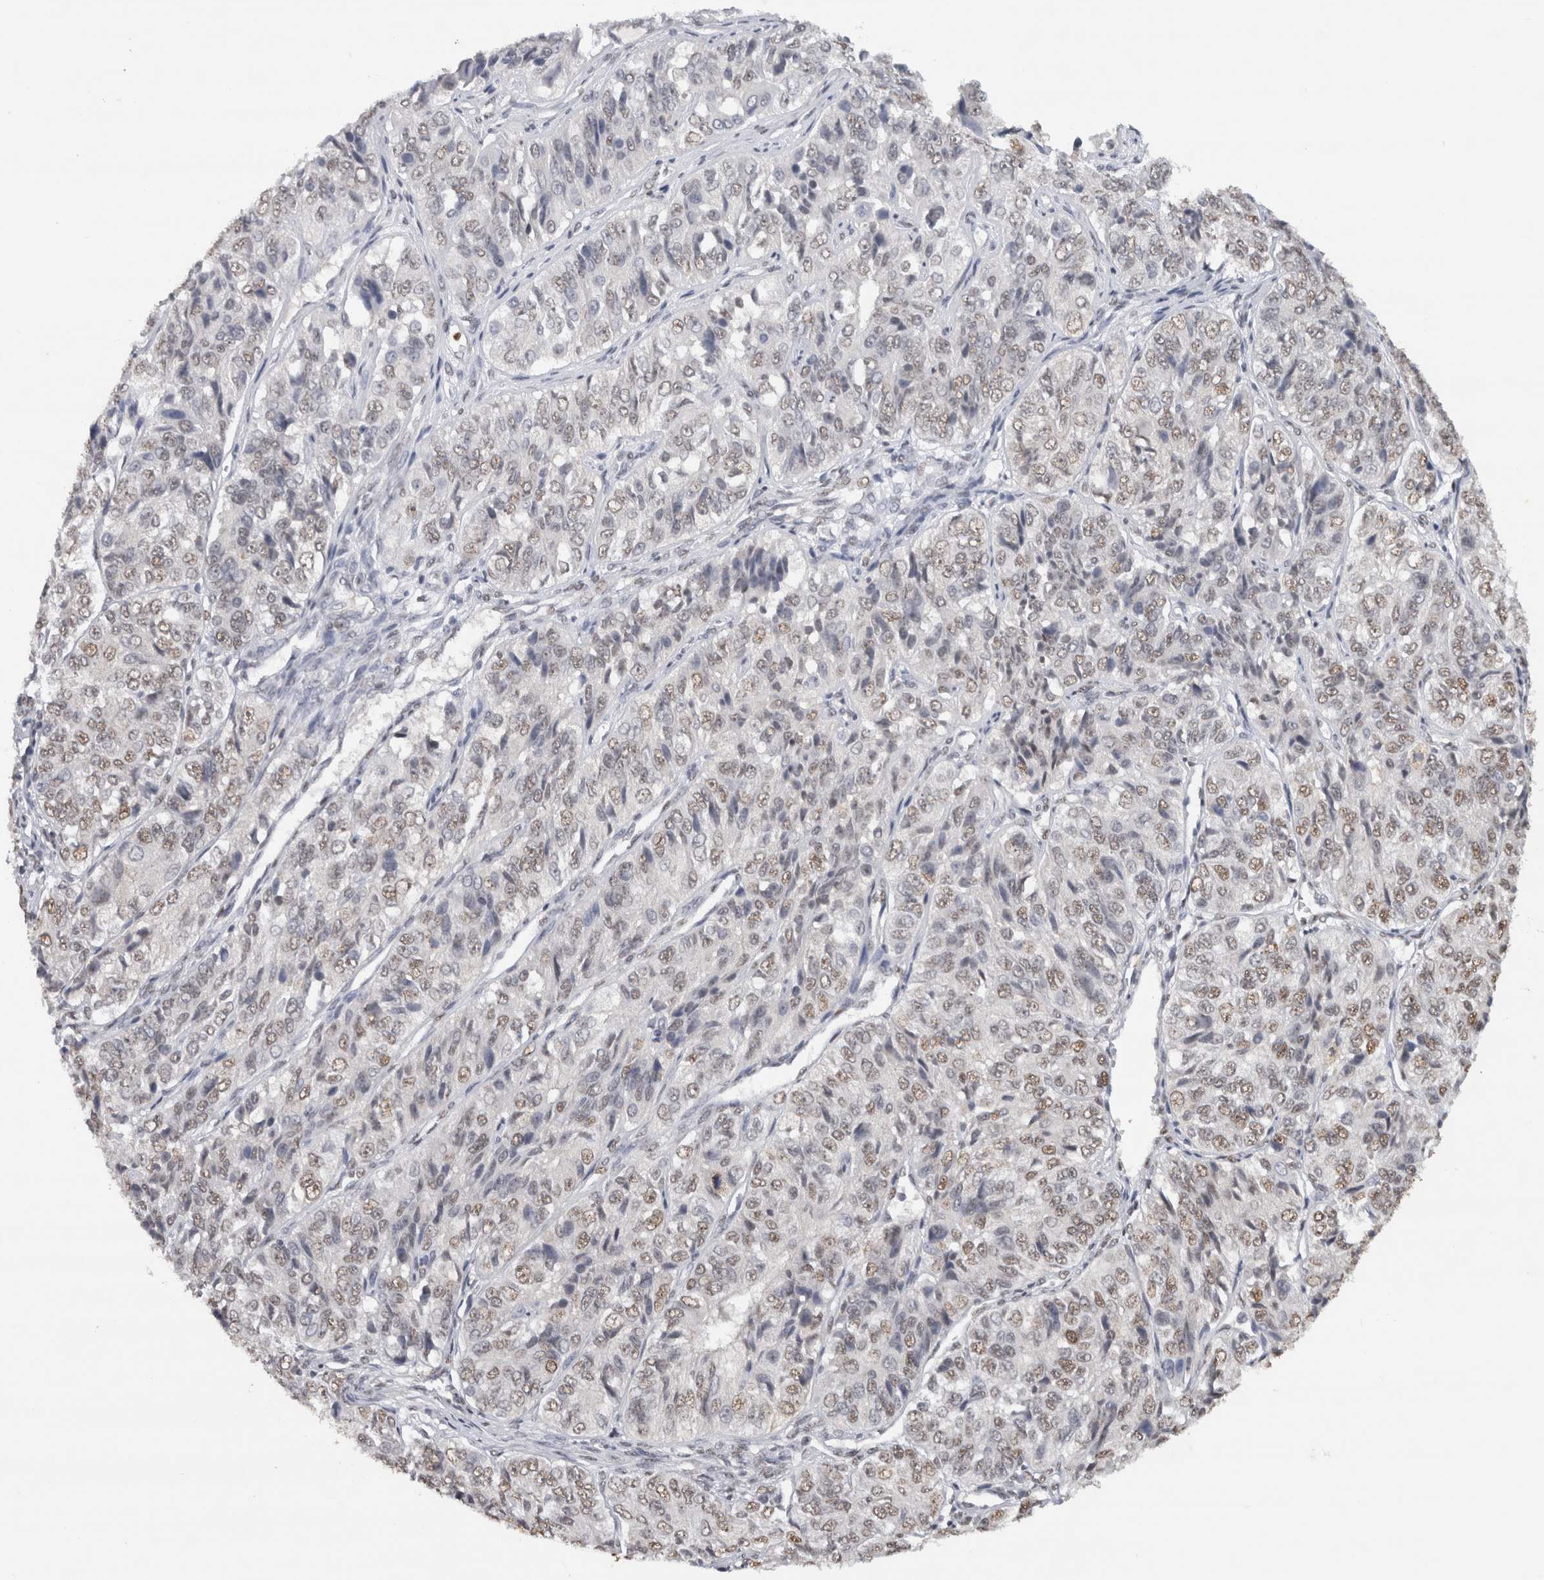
{"staining": {"intensity": "weak", "quantity": "<25%", "location": "nuclear"}, "tissue": "ovarian cancer", "cell_type": "Tumor cells", "image_type": "cancer", "snomed": [{"axis": "morphology", "description": "Carcinoma, endometroid"}, {"axis": "topography", "description": "Ovary"}], "caption": "Tumor cells are negative for brown protein staining in ovarian cancer (endometroid carcinoma).", "gene": "RPS6KA2", "patient": {"sex": "female", "age": 51}}